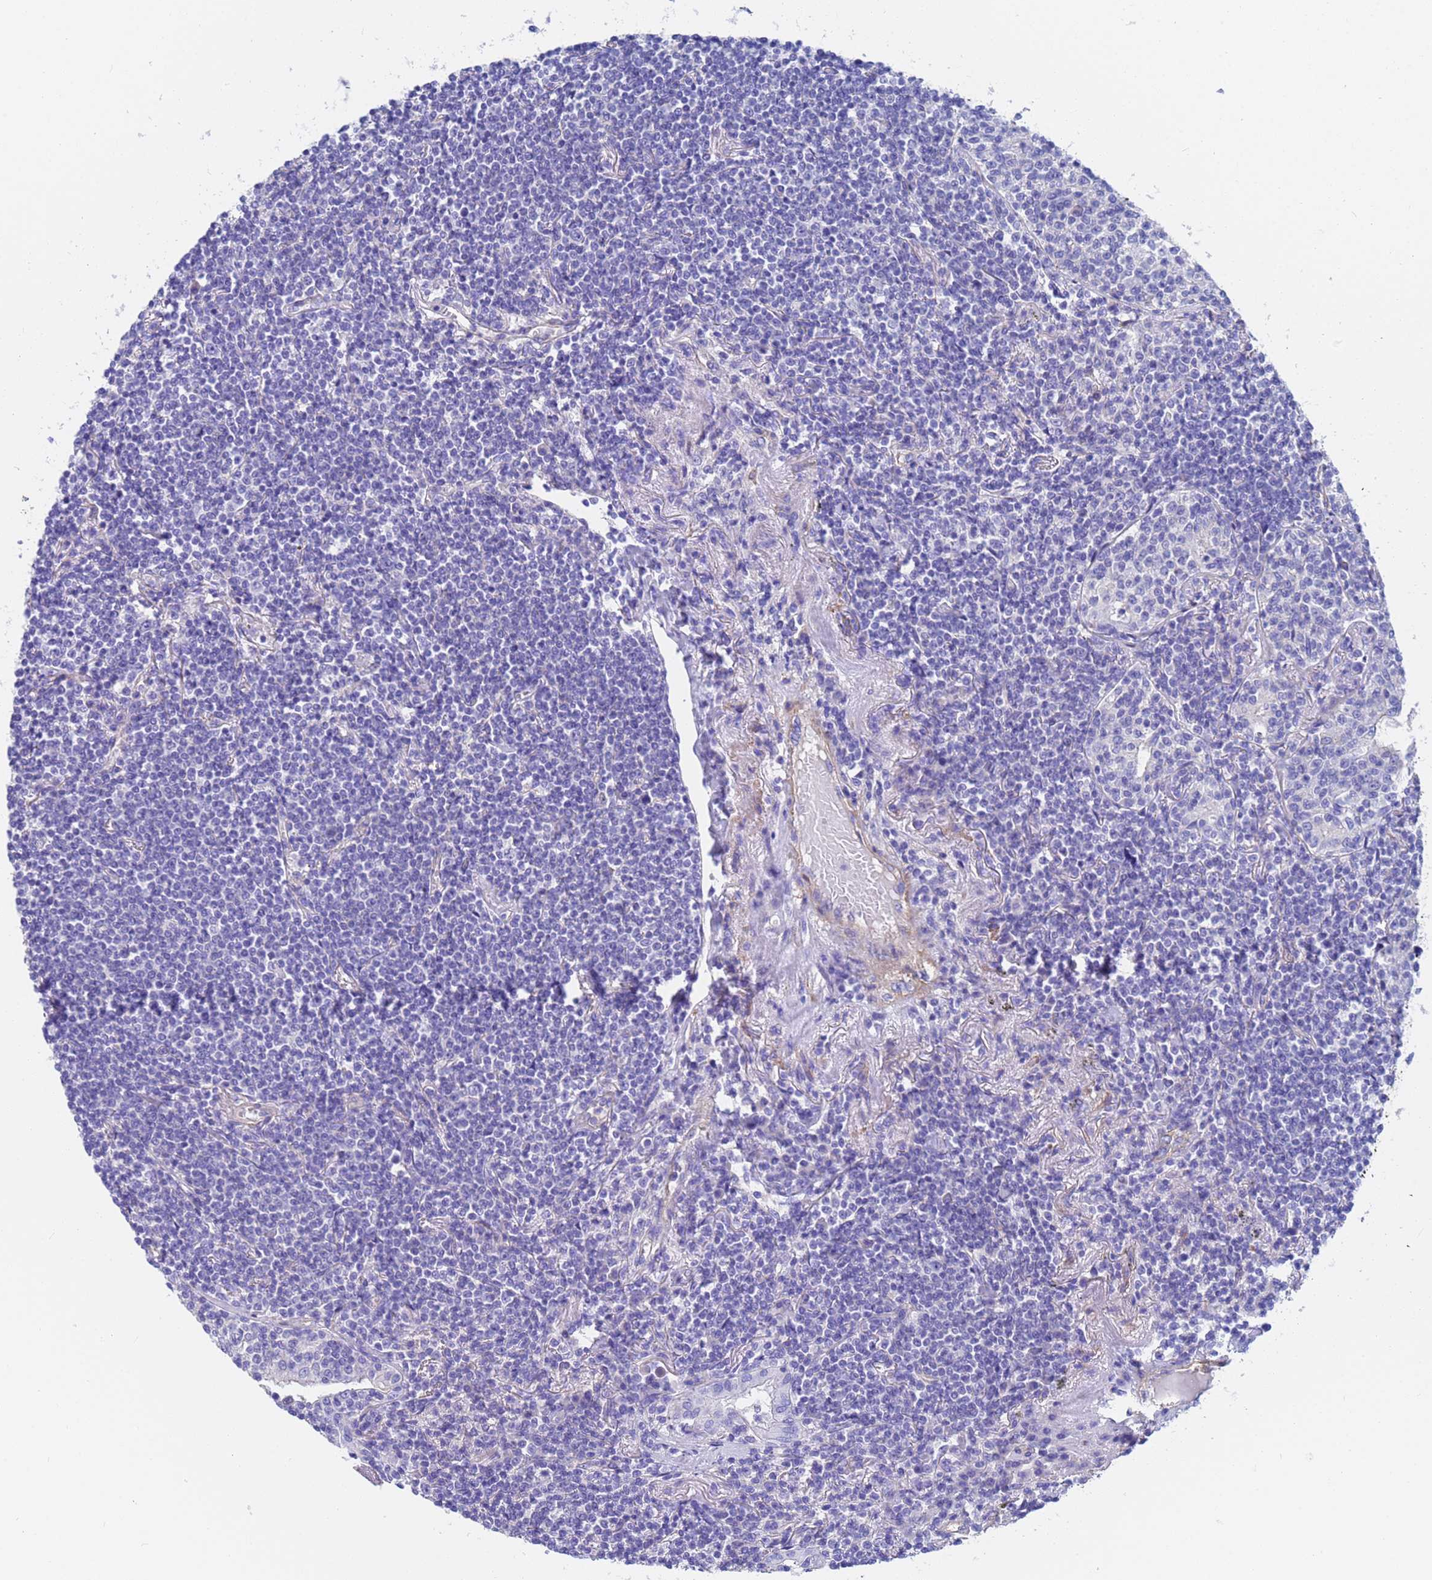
{"staining": {"intensity": "negative", "quantity": "none", "location": "none"}, "tissue": "lymphoma", "cell_type": "Tumor cells", "image_type": "cancer", "snomed": [{"axis": "morphology", "description": "Malignant lymphoma, non-Hodgkin's type, Low grade"}, {"axis": "topography", "description": "Lung"}], "caption": "Immunohistochemical staining of lymphoma reveals no significant expression in tumor cells. (DAB immunohistochemistry (IHC) visualized using brightfield microscopy, high magnification).", "gene": "CST4", "patient": {"sex": "female", "age": 71}}